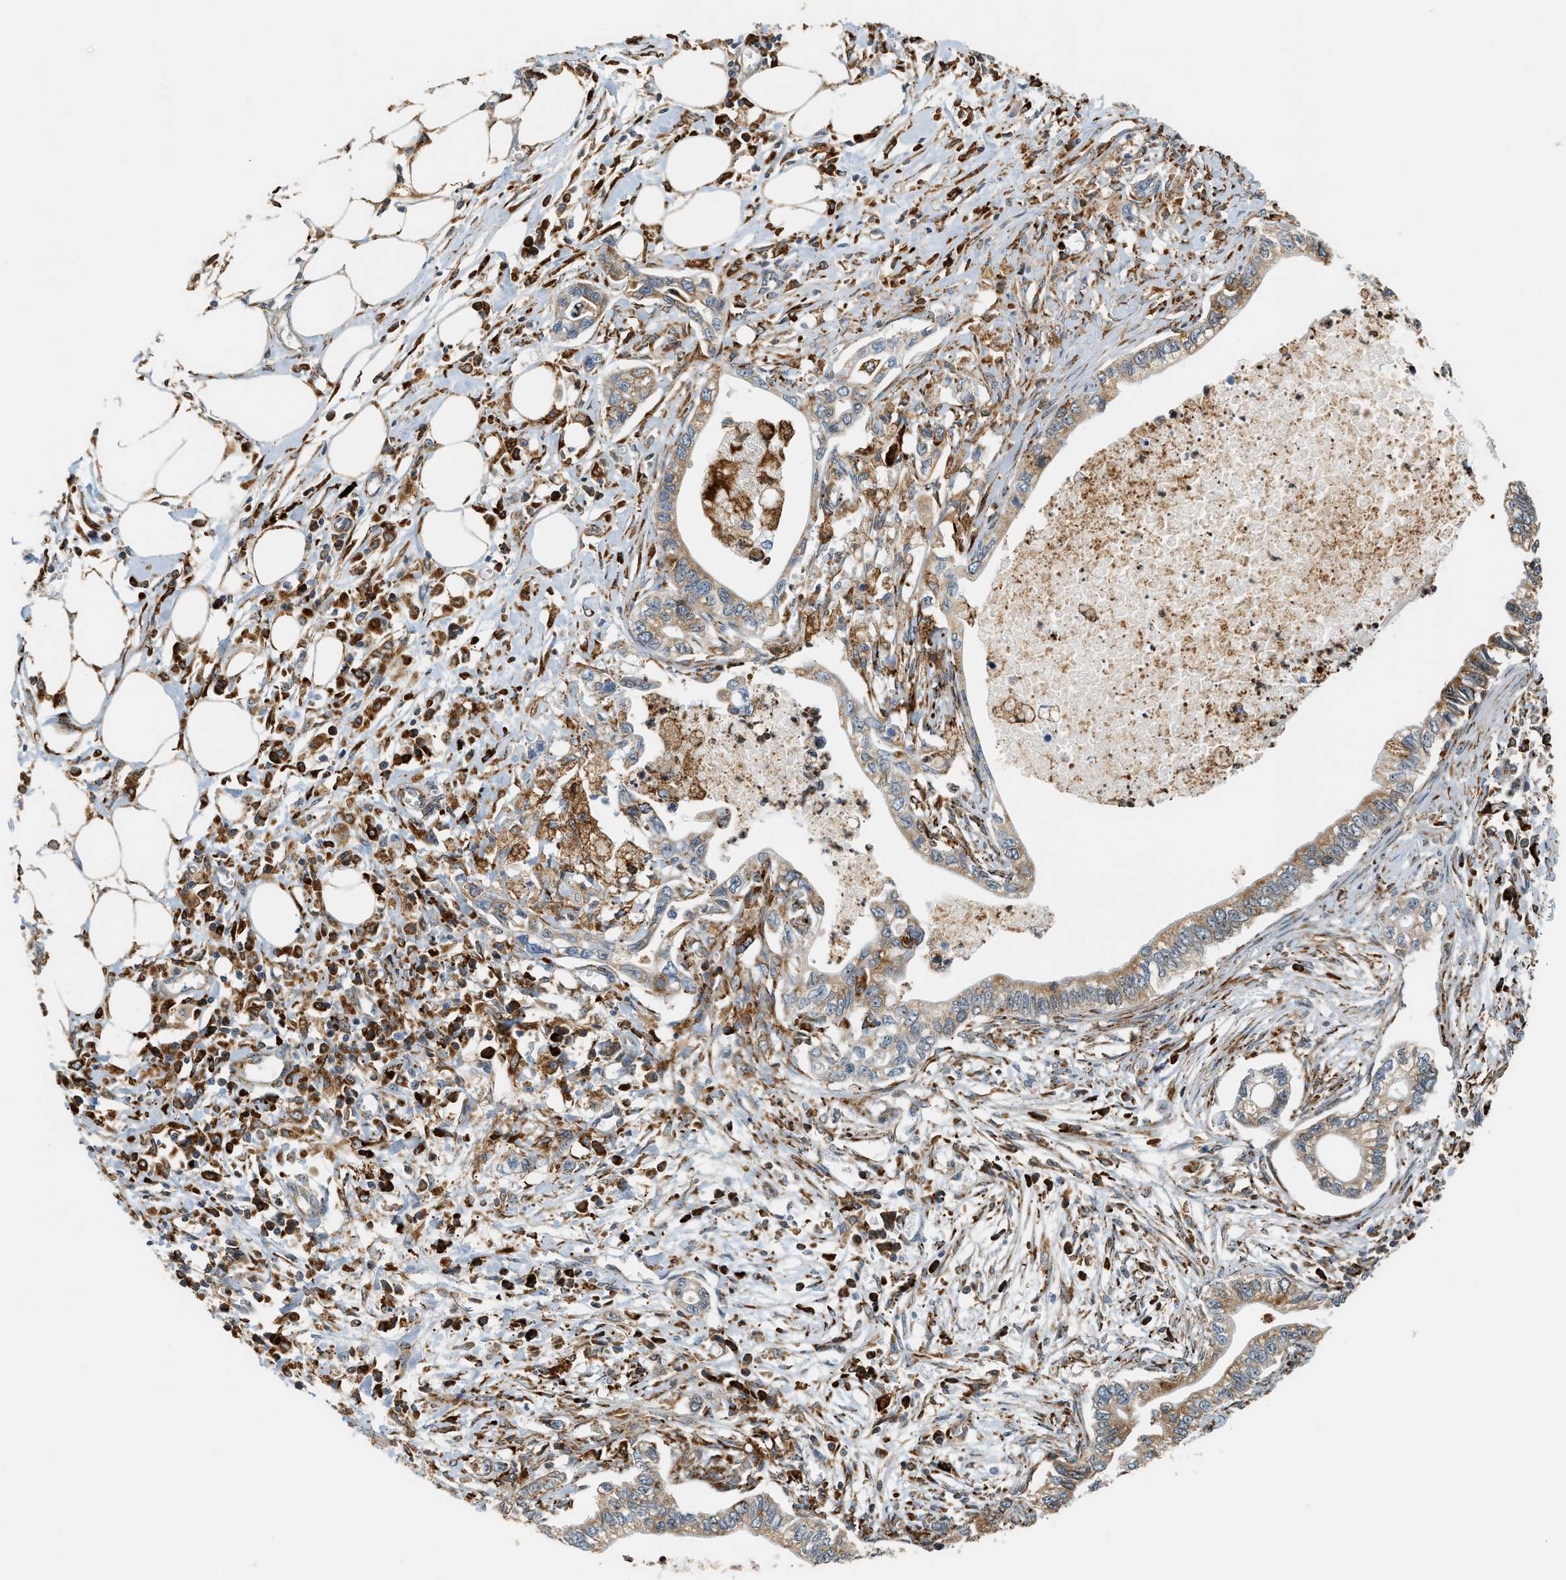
{"staining": {"intensity": "moderate", "quantity": ">75%", "location": "cytoplasmic/membranous"}, "tissue": "pancreatic cancer", "cell_type": "Tumor cells", "image_type": "cancer", "snomed": [{"axis": "morphology", "description": "Adenocarcinoma, NOS"}, {"axis": "topography", "description": "Pancreas"}], "caption": "DAB (3,3'-diaminobenzidine) immunohistochemical staining of adenocarcinoma (pancreatic) demonstrates moderate cytoplasmic/membranous protein expression in about >75% of tumor cells.", "gene": "SEMA4D", "patient": {"sex": "male", "age": 56}}